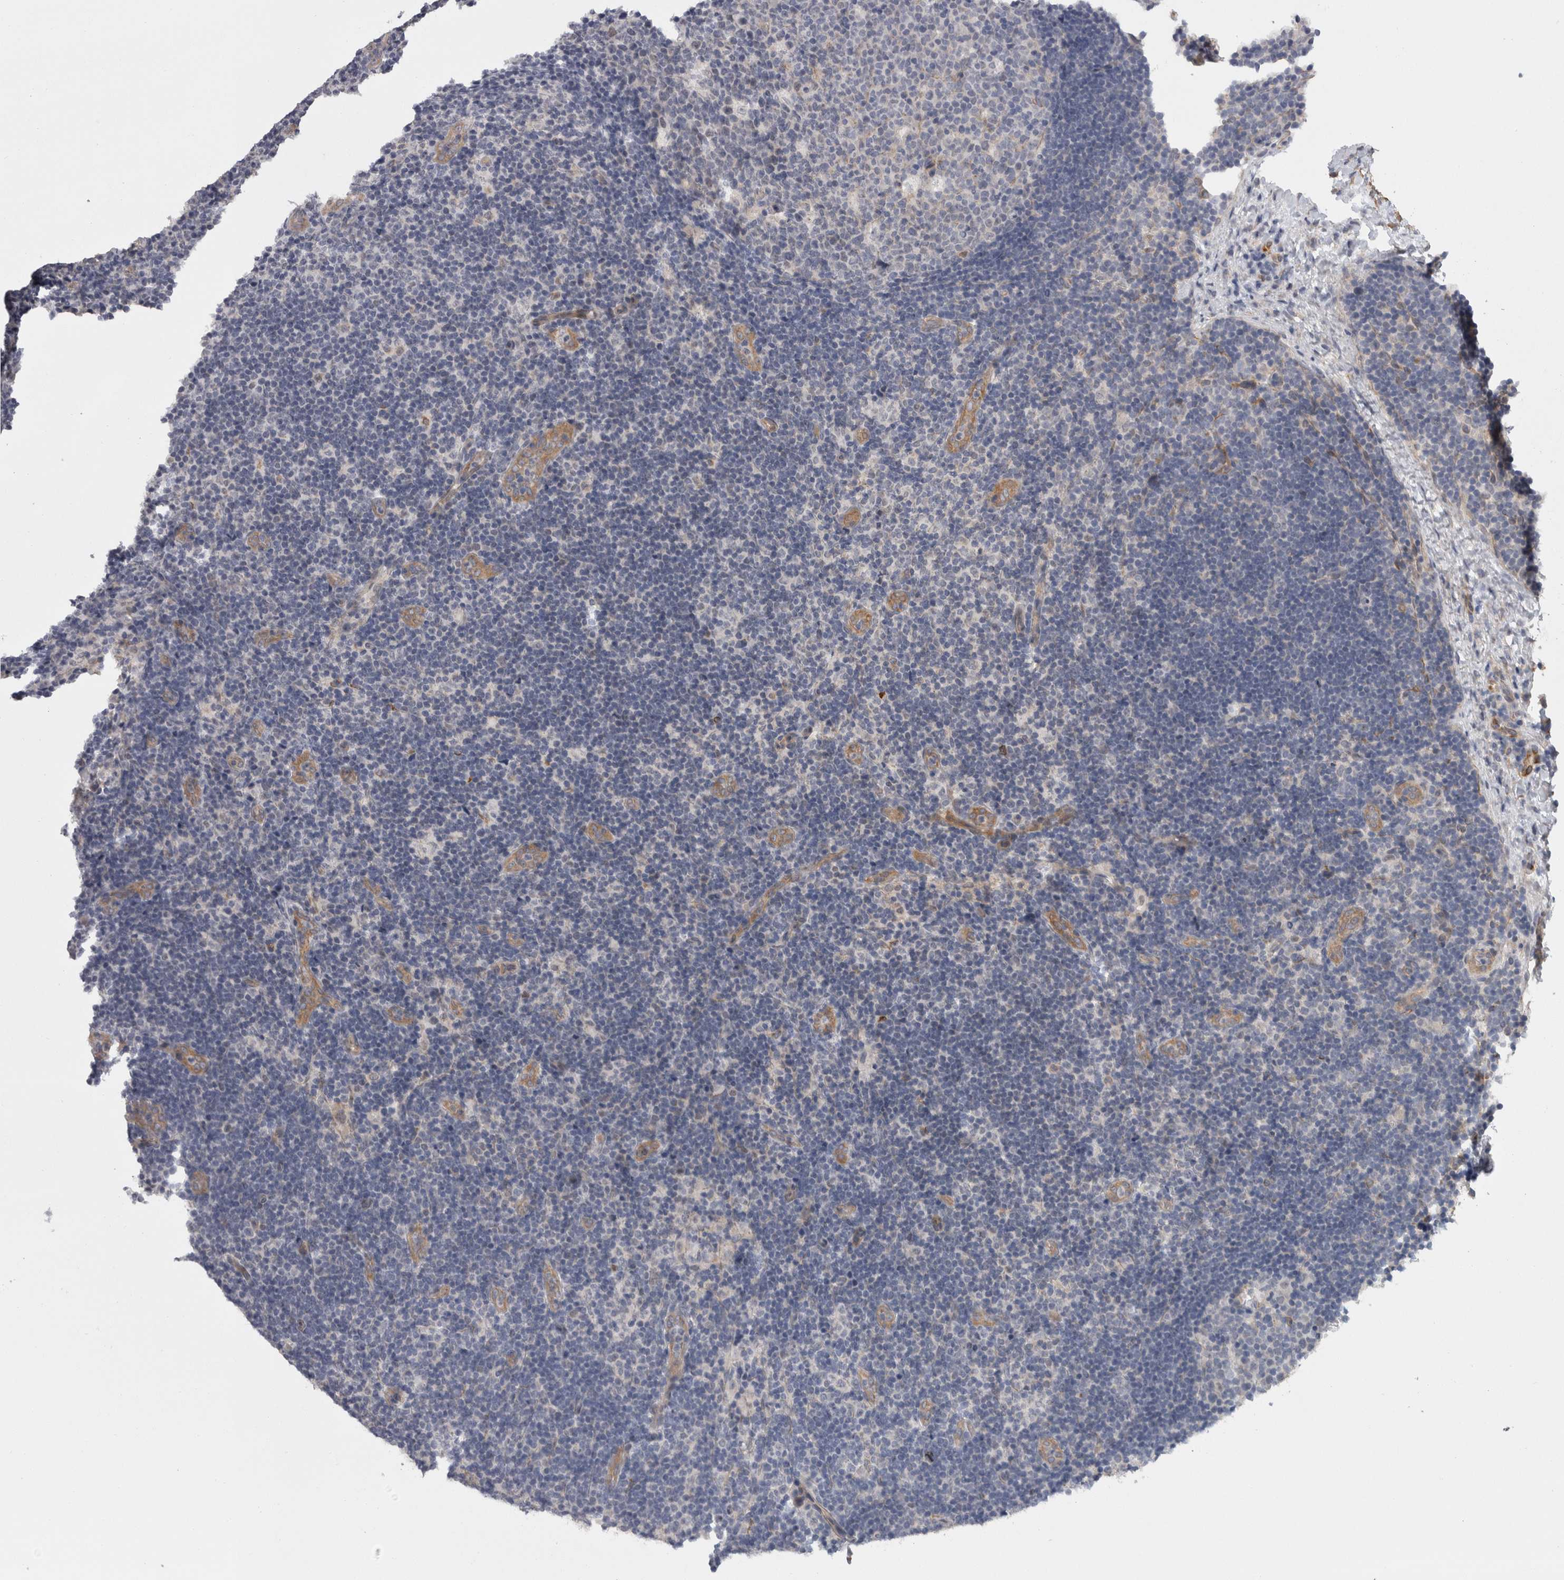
{"staining": {"intensity": "negative", "quantity": "none", "location": "none"}, "tissue": "lymph node", "cell_type": "Germinal center cells", "image_type": "normal", "snomed": [{"axis": "morphology", "description": "Normal tissue, NOS"}, {"axis": "topography", "description": "Lymph node"}], "caption": "An immunohistochemistry micrograph of normal lymph node is shown. There is no staining in germinal center cells of lymph node. (DAB immunohistochemistry (IHC) visualized using brightfield microscopy, high magnification).", "gene": "RMDN1", "patient": {"sex": "female", "age": 22}}